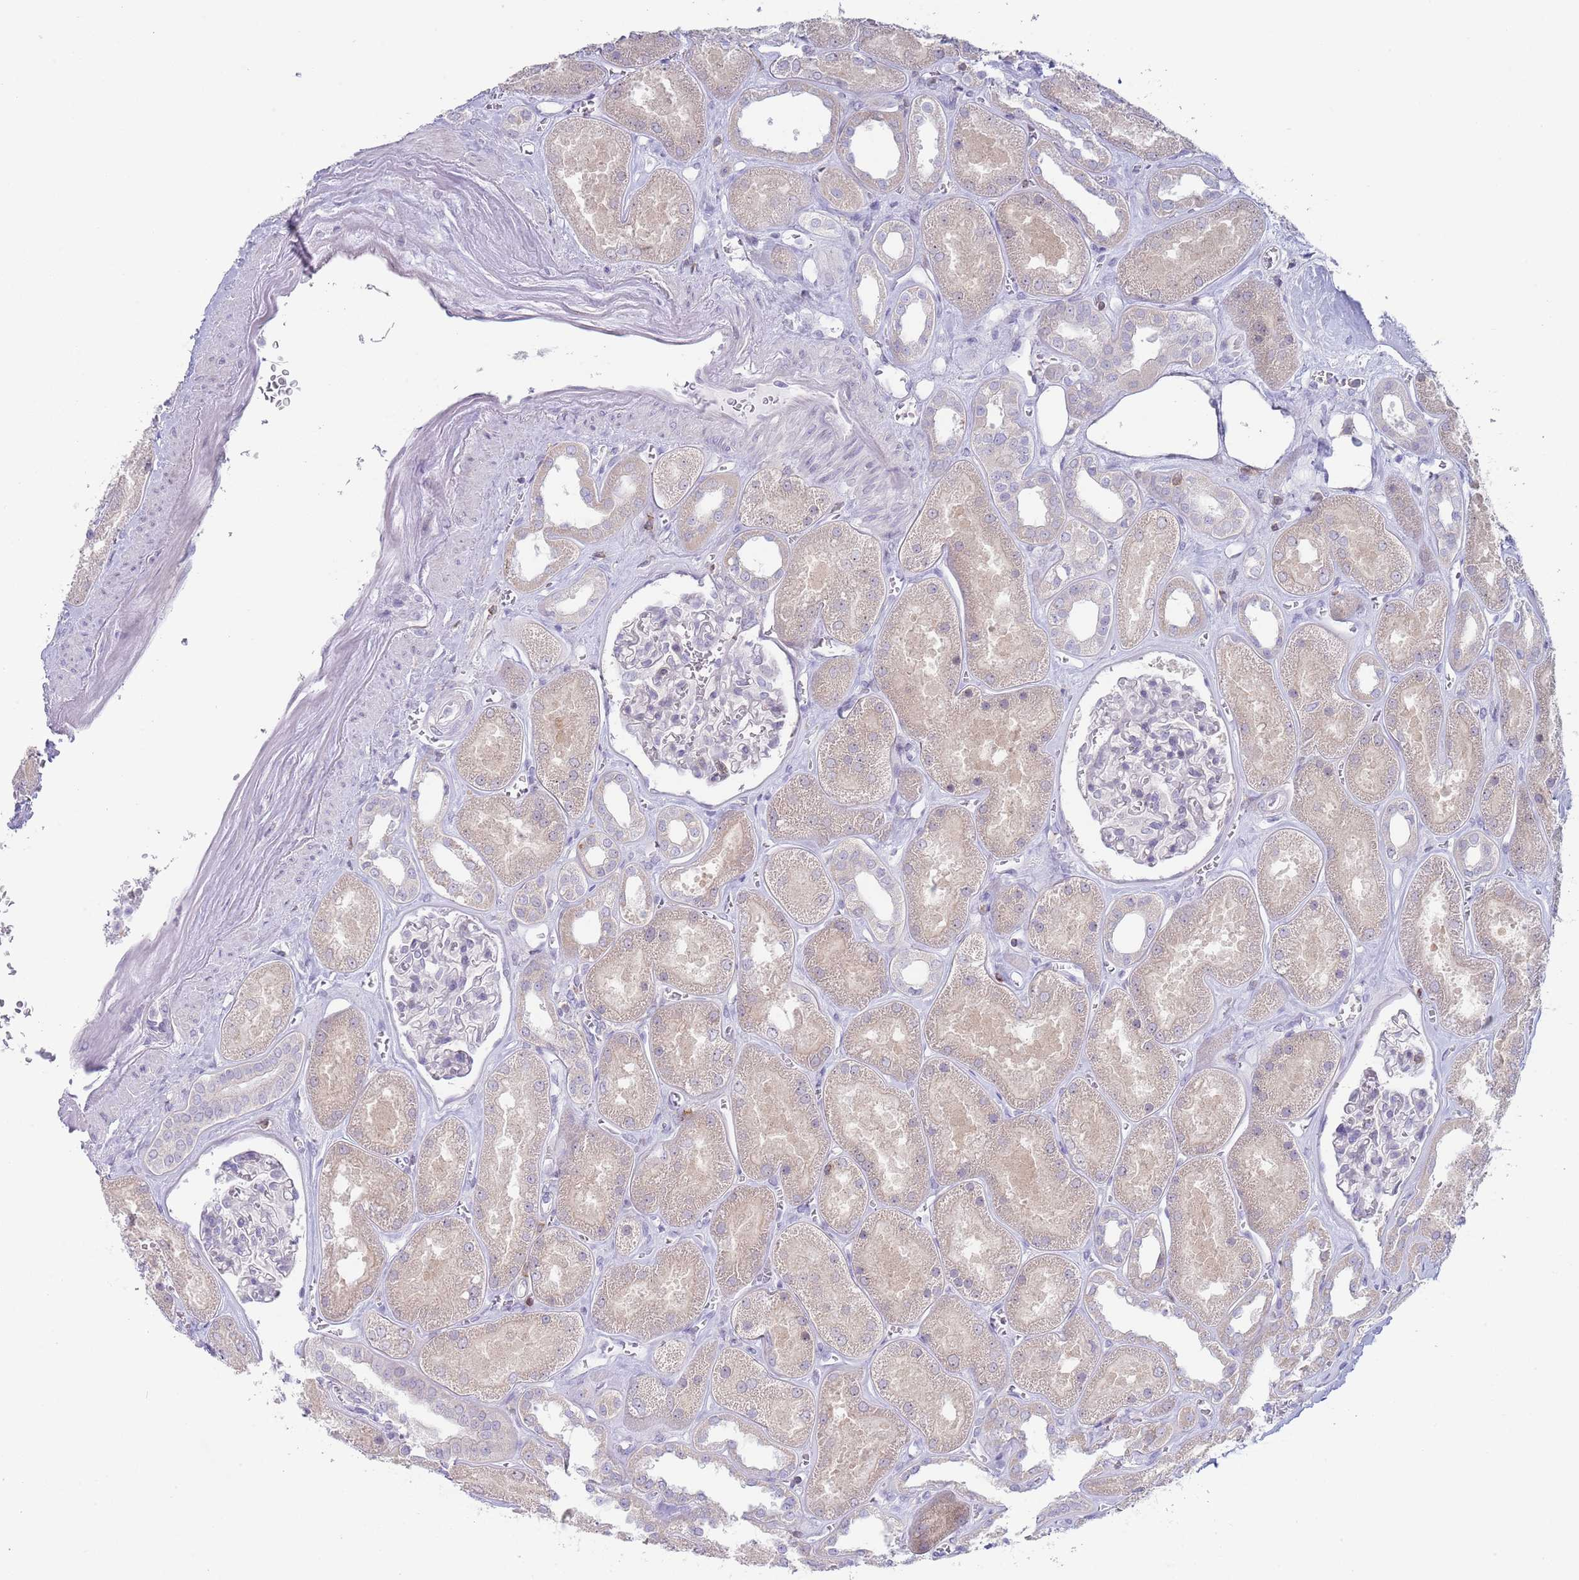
{"staining": {"intensity": "negative", "quantity": "none", "location": "none"}, "tissue": "kidney", "cell_type": "Cells in glomeruli", "image_type": "normal", "snomed": [{"axis": "morphology", "description": "Normal tissue, NOS"}, {"axis": "morphology", "description": "Adenocarcinoma, NOS"}, {"axis": "topography", "description": "Kidney"}], "caption": "High power microscopy histopathology image of an immunohistochemistry histopathology image of unremarkable kidney, revealing no significant staining in cells in glomeruli.", "gene": "LPXN", "patient": {"sex": "female", "age": 68}}